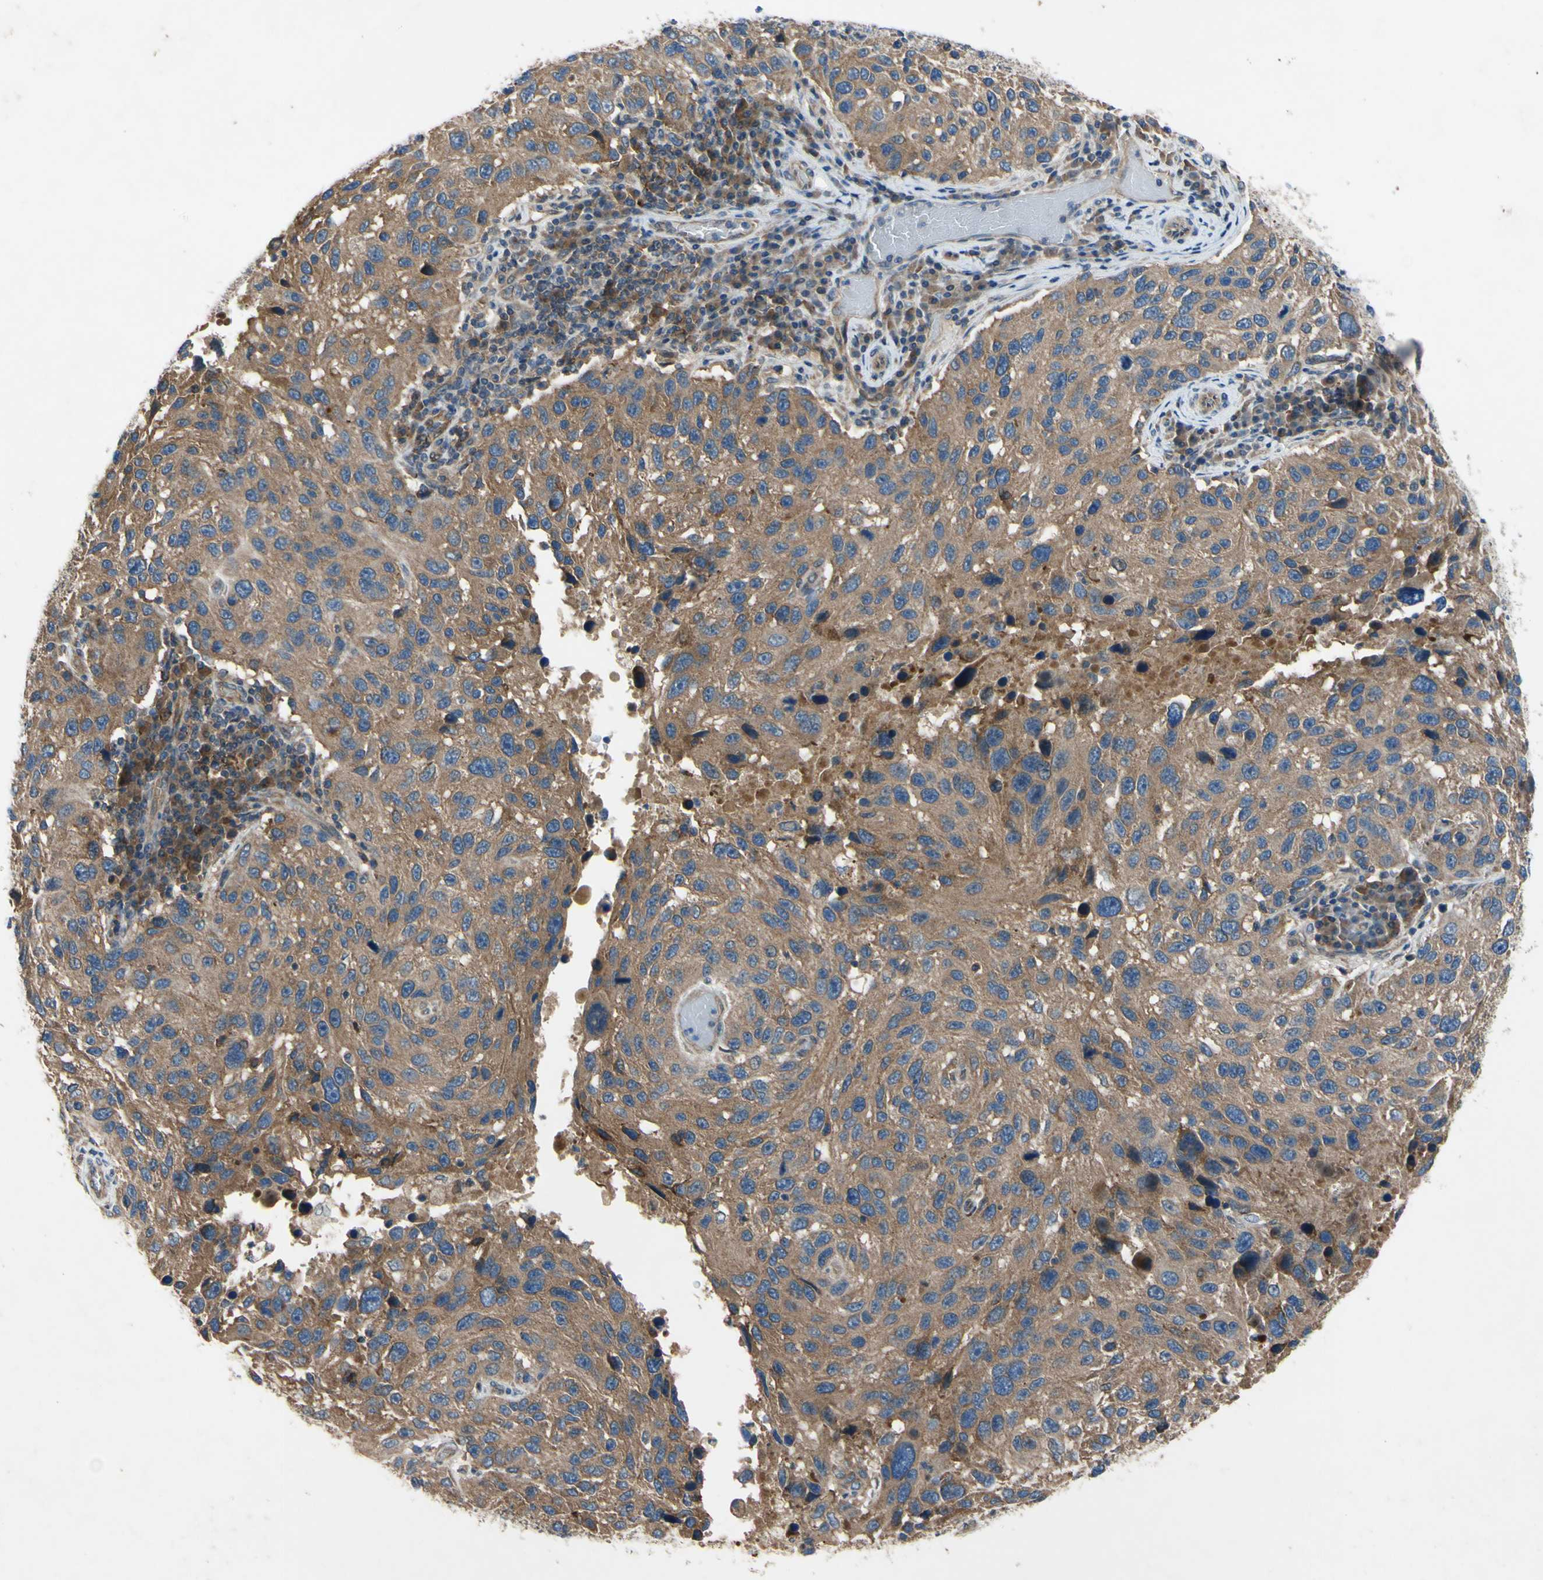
{"staining": {"intensity": "moderate", "quantity": ">75%", "location": "cytoplasmic/membranous"}, "tissue": "melanoma", "cell_type": "Tumor cells", "image_type": "cancer", "snomed": [{"axis": "morphology", "description": "Malignant melanoma, NOS"}, {"axis": "topography", "description": "Skin"}], "caption": "Moderate cytoplasmic/membranous staining for a protein is seen in approximately >75% of tumor cells of malignant melanoma using IHC.", "gene": "HILPDA", "patient": {"sex": "male", "age": 53}}